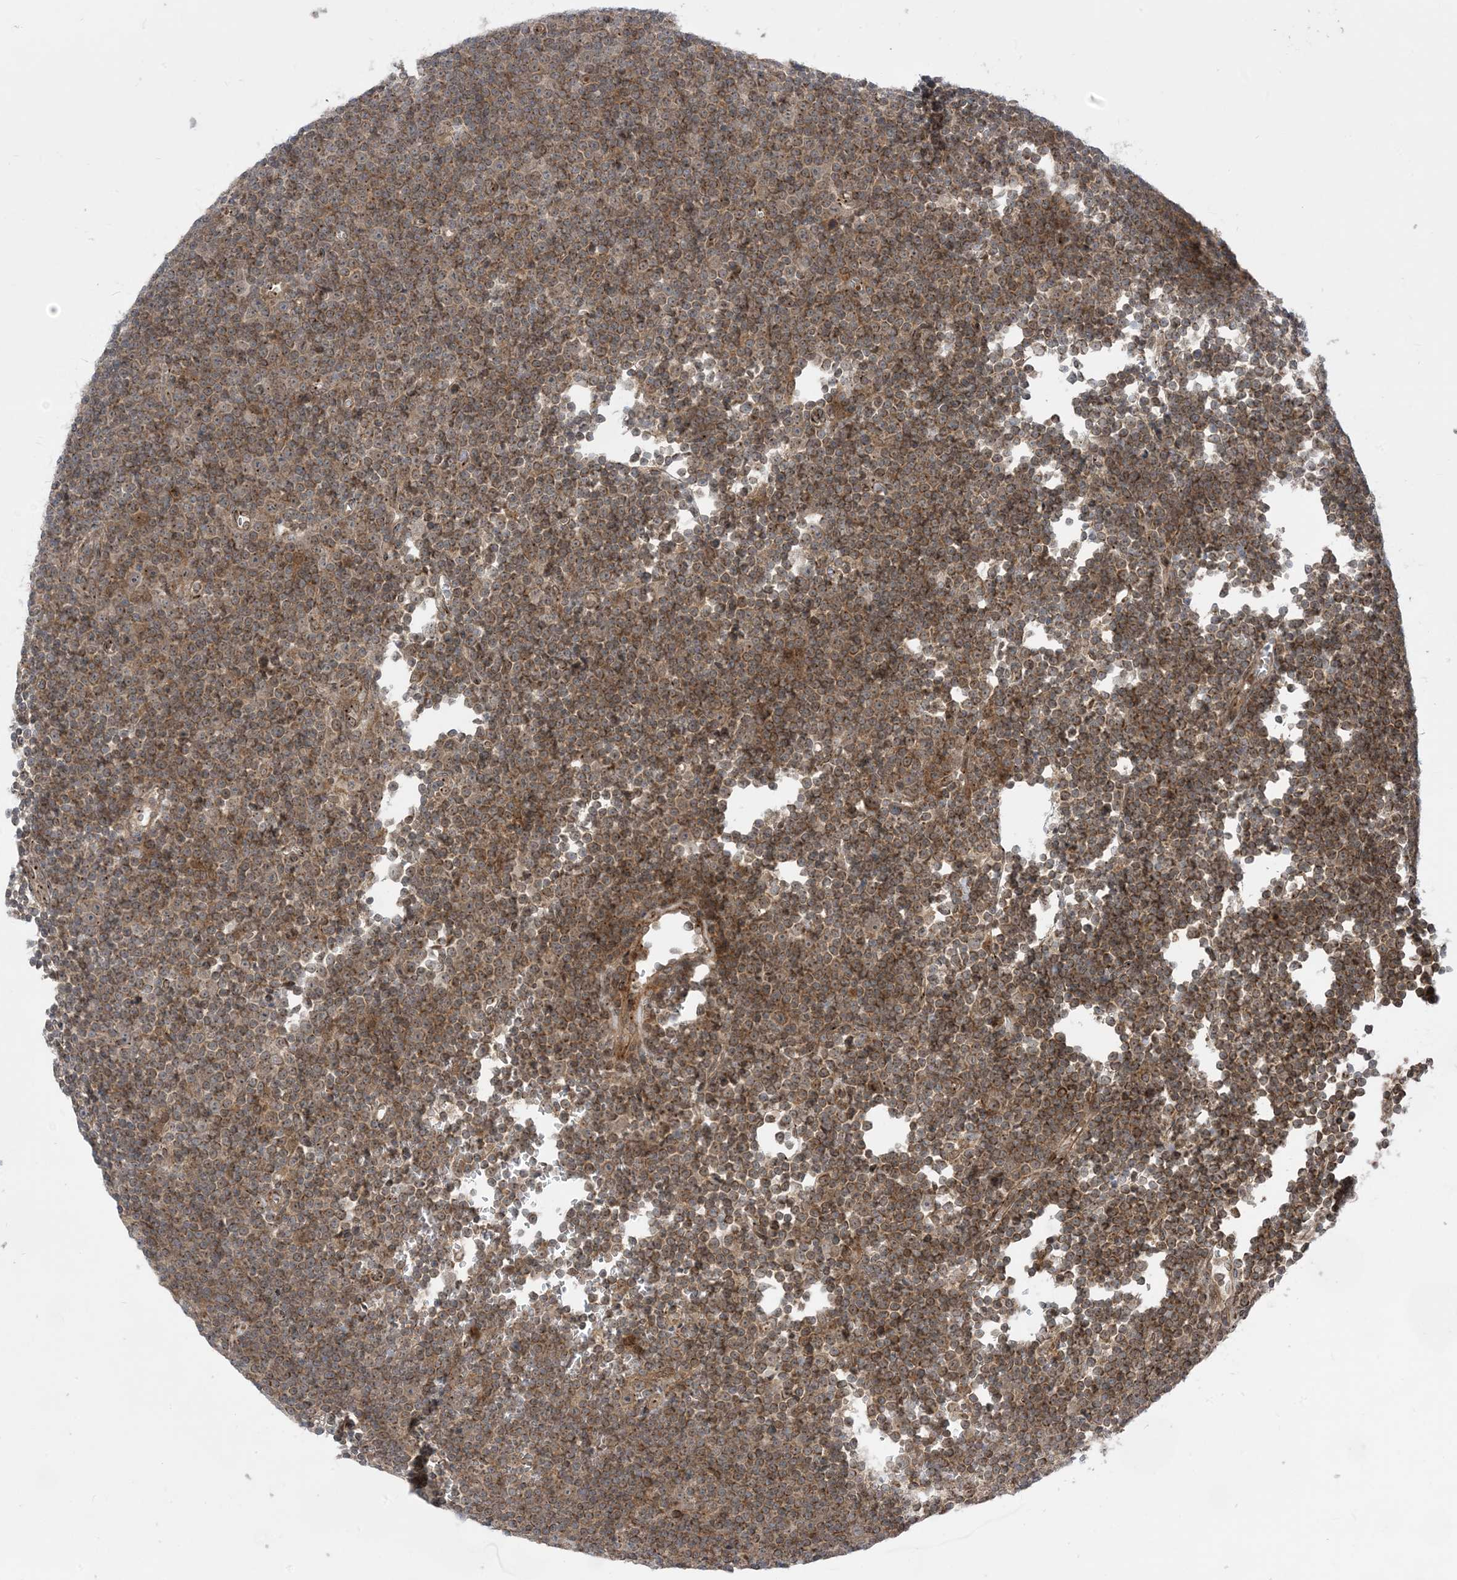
{"staining": {"intensity": "moderate", "quantity": ">75%", "location": "cytoplasmic/membranous"}, "tissue": "lymphoma", "cell_type": "Tumor cells", "image_type": "cancer", "snomed": [{"axis": "morphology", "description": "Malignant lymphoma, non-Hodgkin's type, Low grade"}, {"axis": "topography", "description": "Lymph node"}], "caption": "This is a photomicrograph of IHC staining of lymphoma, which shows moderate staining in the cytoplasmic/membranous of tumor cells.", "gene": "CASP4", "patient": {"sex": "female", "age": 67}}